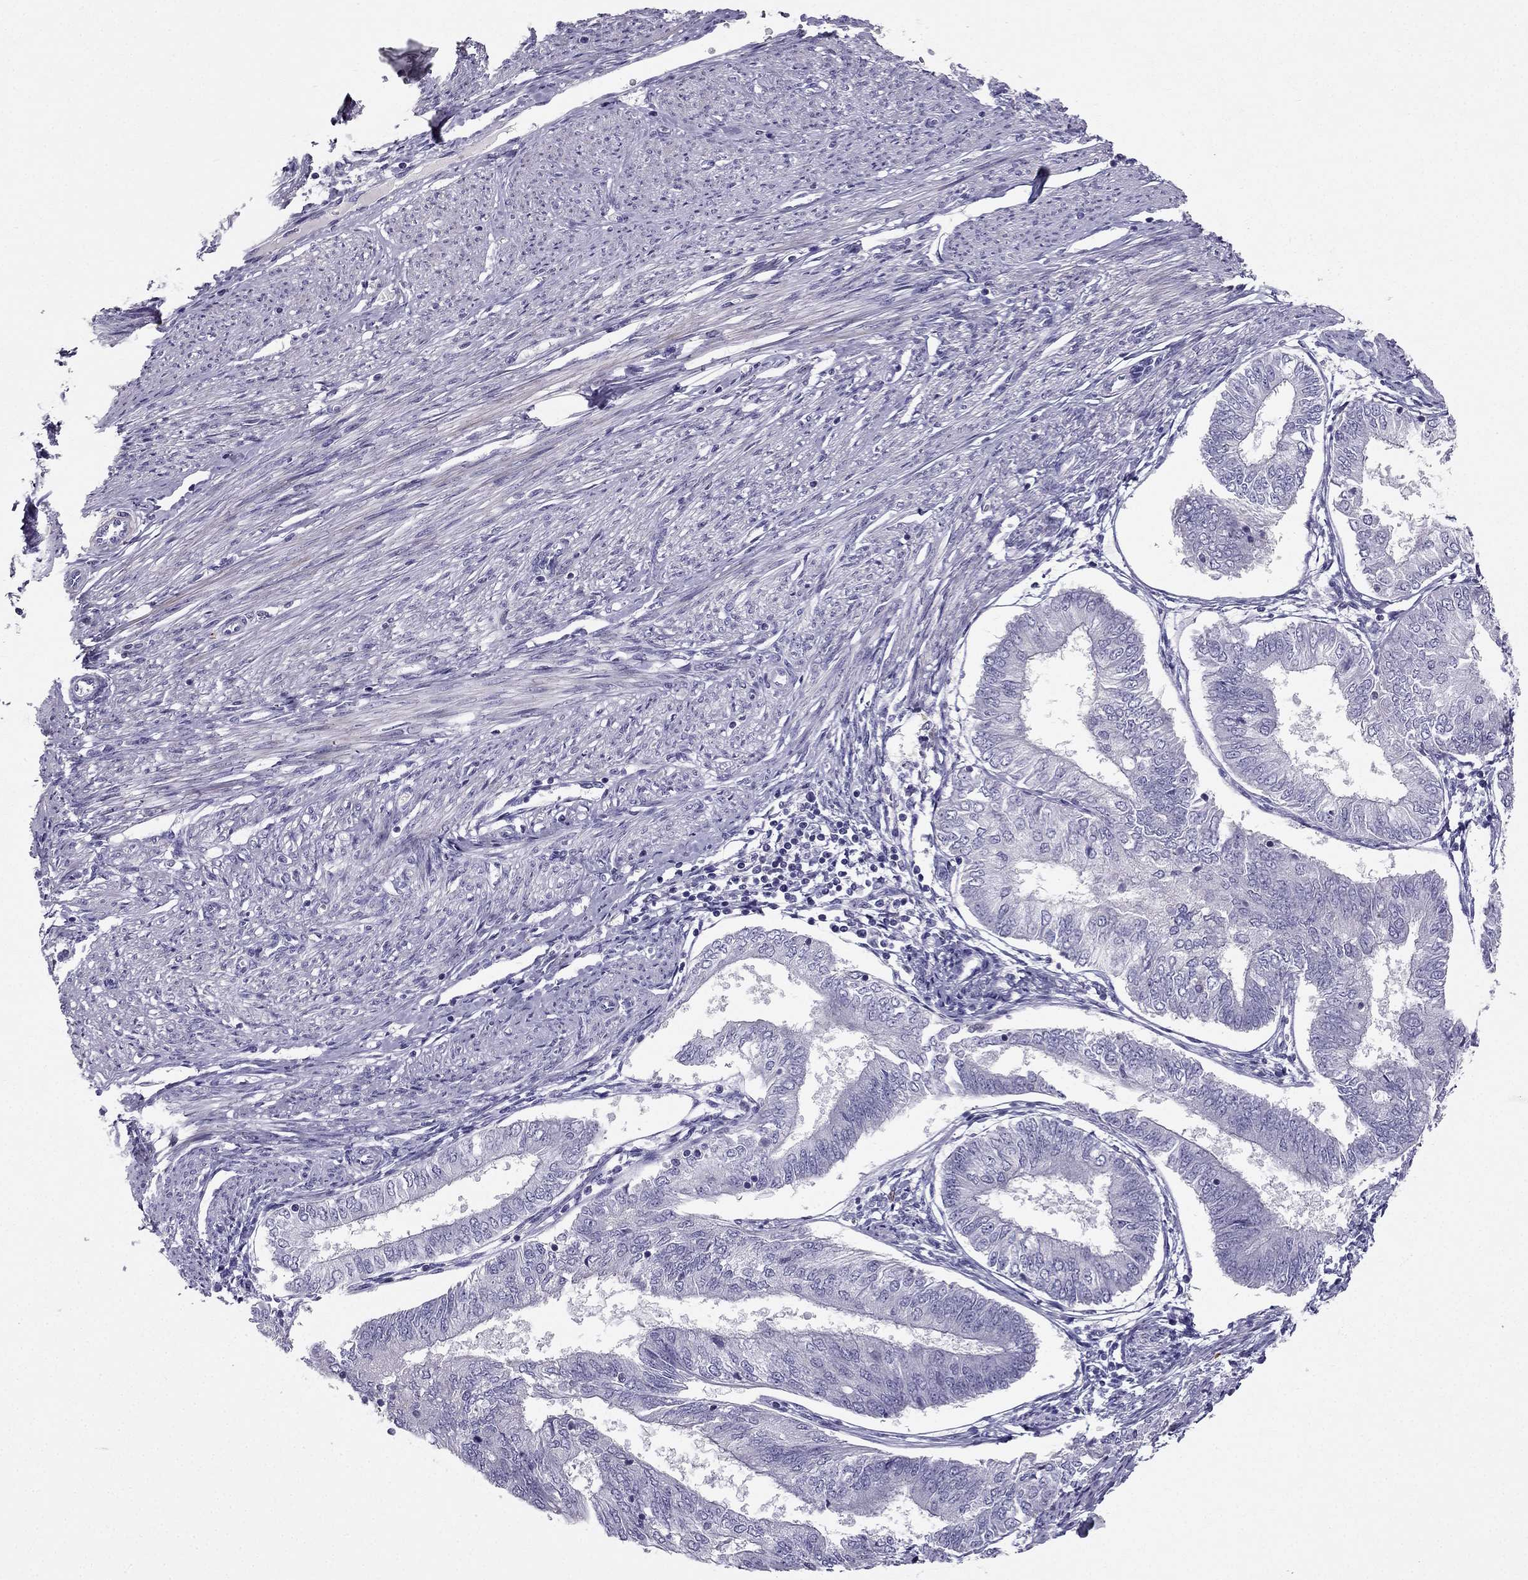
{"staining": {"intensity": "negative", "quantity": "none", "location": "none"}, "tissue": "endometrial cancer", "cell_type": "Tumor cells", "image_type": "cancer", "snomed": [{"axis": "morphology", "description": "Adenocarcinoma, NOS"}, {"axis": "topography", "description": "Endometrium"}], "caption": "Immunohistochemistry photomicrograph of neoplastic tissue: endometrial cancer (adenocarcinoma) stained with DAB demonstrates no significant protein positivity in tumor cells.", "gene": "LMTK3", "patient": {"sex": "female", "age": 58}}